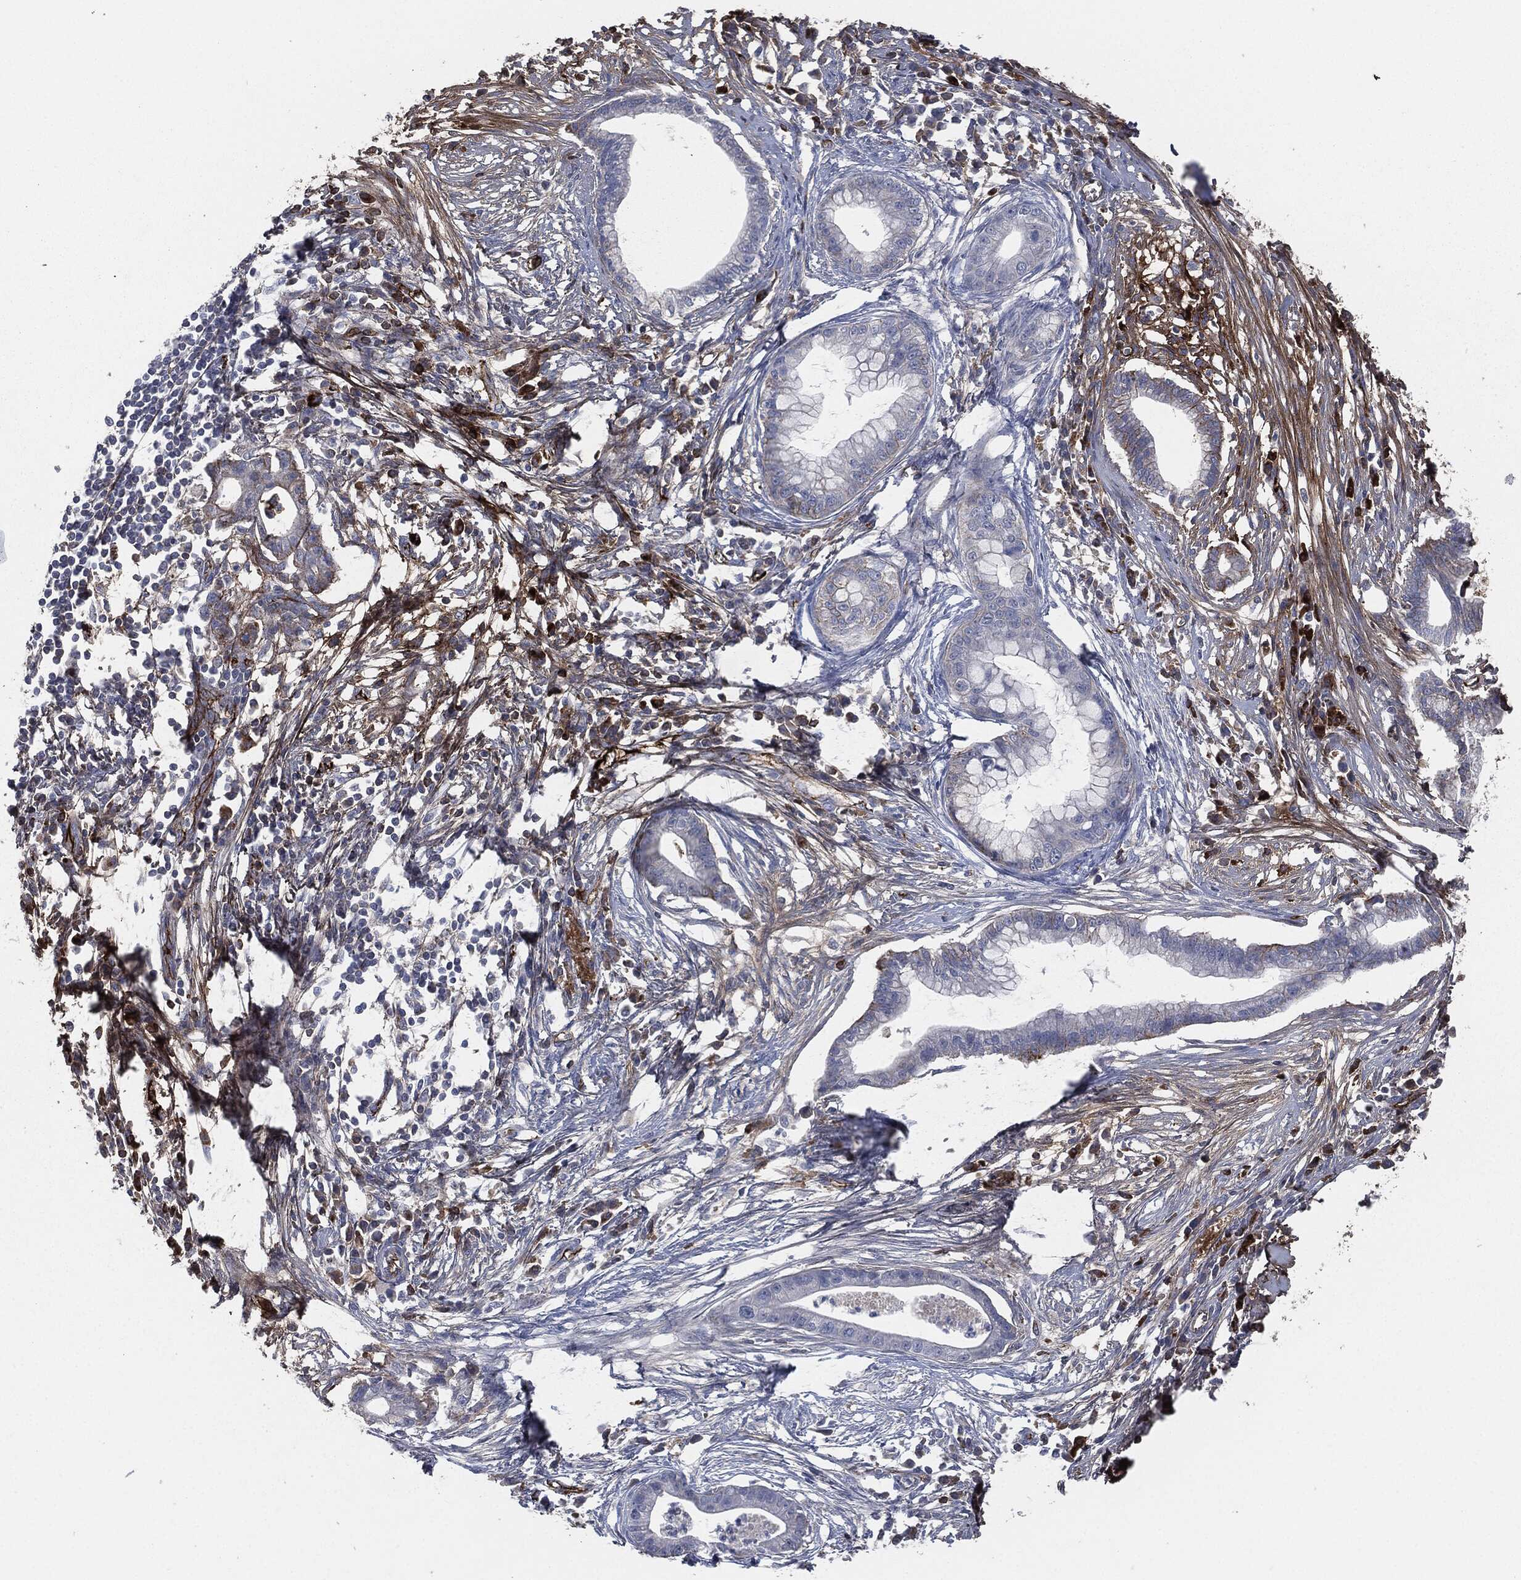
{"staining": {"intensity": "moderate", "quantity": "<25%", "location": "cytoplasmic/membranous"}, "tissue": "pancreatic cancer", "cell_type": "Tumor cells", "image_type": "cancer", "snomed": [{"axis": "morphology", "description": "Normal tissue, NOS"}, {"axis": "morphology", "description": "Adenocarcinoma, NOS"}, {"axis": "topography", "description": "Pancreas"}], "caption": "Approximately <25% of tumor cells in human pancreatic adenocarcinoma reveal moderate cytoplasmic/membranous protein staining as visualized by brown immunohistochemical staining.", "gene": "APOB", "patient": {"sex": "female", "age": 58}}